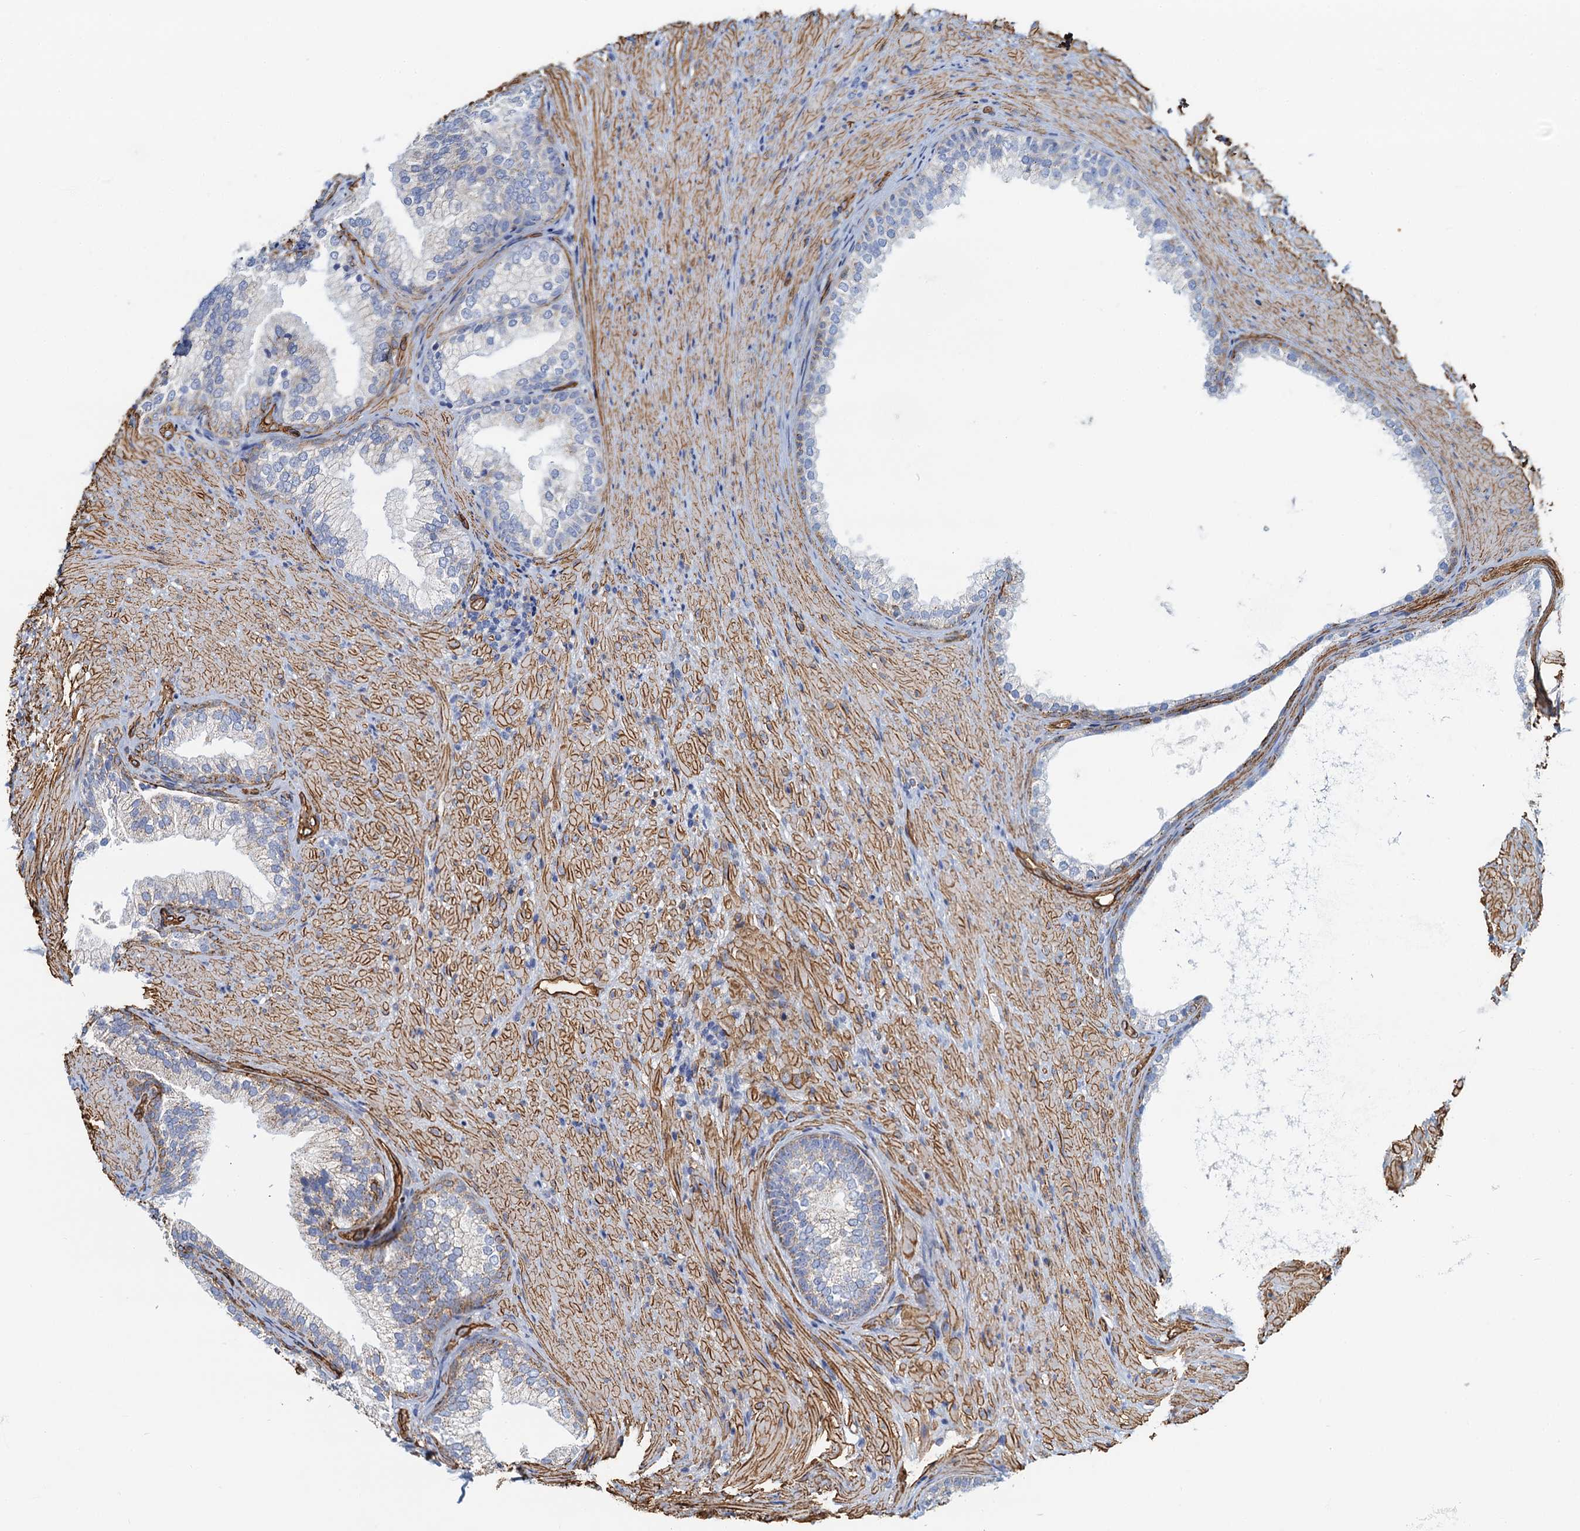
{"staining": {"intensity": "moderate", "quantity": "<25%", "location": "cytoplasmic/membranous"}, "tissue": "prostate", "cell_type": "Glandular cells", "image_type": "normal", "snomed": [{"axis": "morphology", "description": "Normal tissue, NOS"}, {"axis": "topography", "description": "Prostate"}], "caption": "Immunohistochemical staining of unremarkable prostate reveals moderate cytoplasmic/membranous protein staining in about <25% of glandular cells.", "gene": "DGKG", "patient": {"sex": "male", "age": 76}}